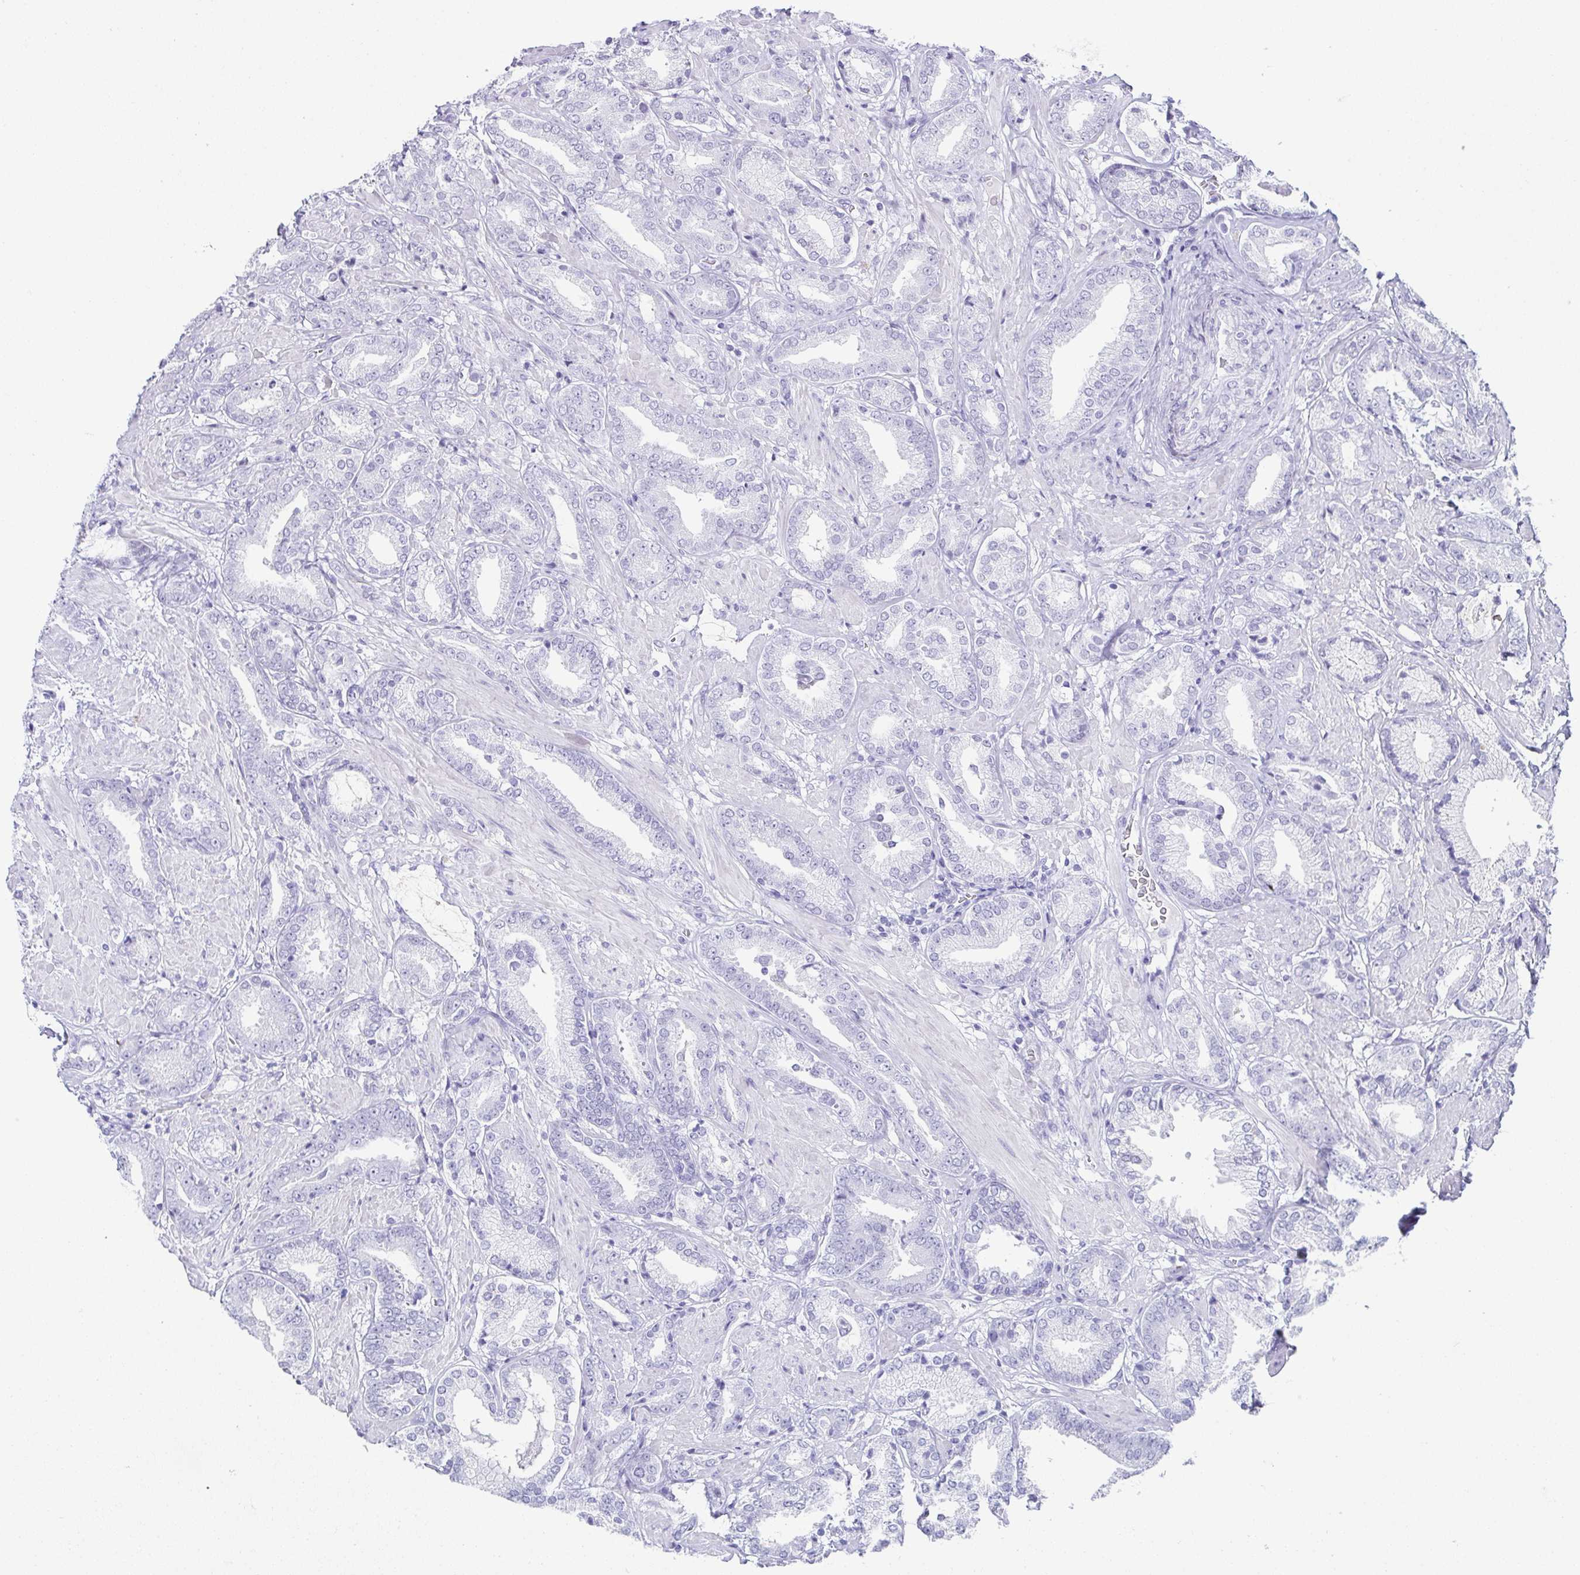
{"staining": {"intensity": "negative", "quantity": "none", "location": "none"}, "tissue": "prostate cancer", "cell_type": "Tumor cells", "image_type": "cancer", "snomed": [{"axis": "morphology", "description": "Adenocarcinoma, High grade"}, {"axis": "topography", "description": "Prostate"}], "caption": "An image of human prostate cancer (high-grade adenocarcinoma) is negative for staining in tumor cells.", "gene": "ESX1", "patient": {"sex": "male", "age": 56}}